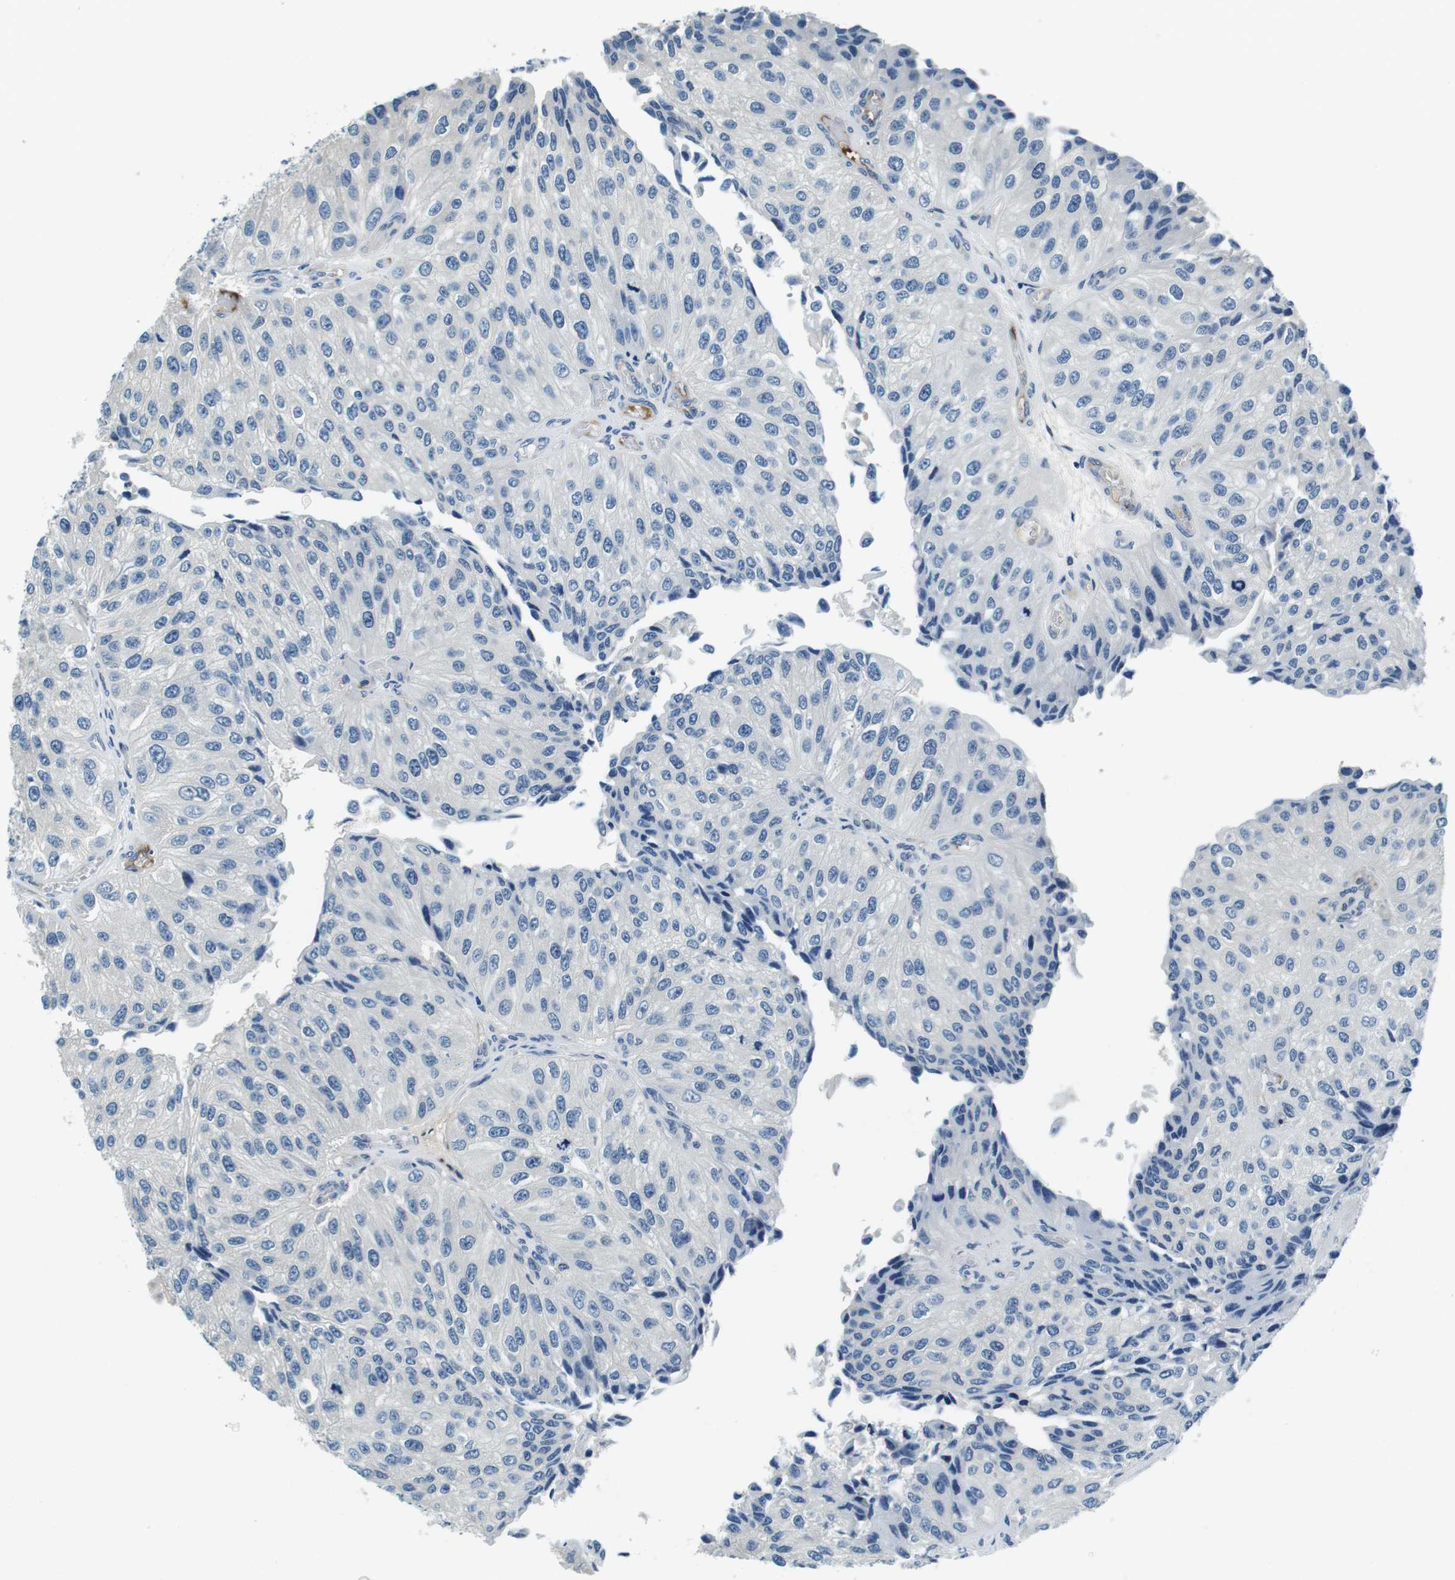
{"staining": {"intensity": "negative", "quantity": "none", "location": "none"}, "tissue": "urothelial cancer", "cell_type": "Tumor cells", "image_type": "cancer", "snomed": [{"axis": "morphology", "description": "Urothelial carcinoma, High grade"}, {"axis": "topography", "description": "Kidney"}, {"axis": "topography", "description": "Urinary bladder"}], "caption": "A photomicrograph of urothelial cancer stained for a protein shows no brown staining in tumor cells.", "gene": "KCNJ5", "patient": {"sex": "male", "age": 77}}